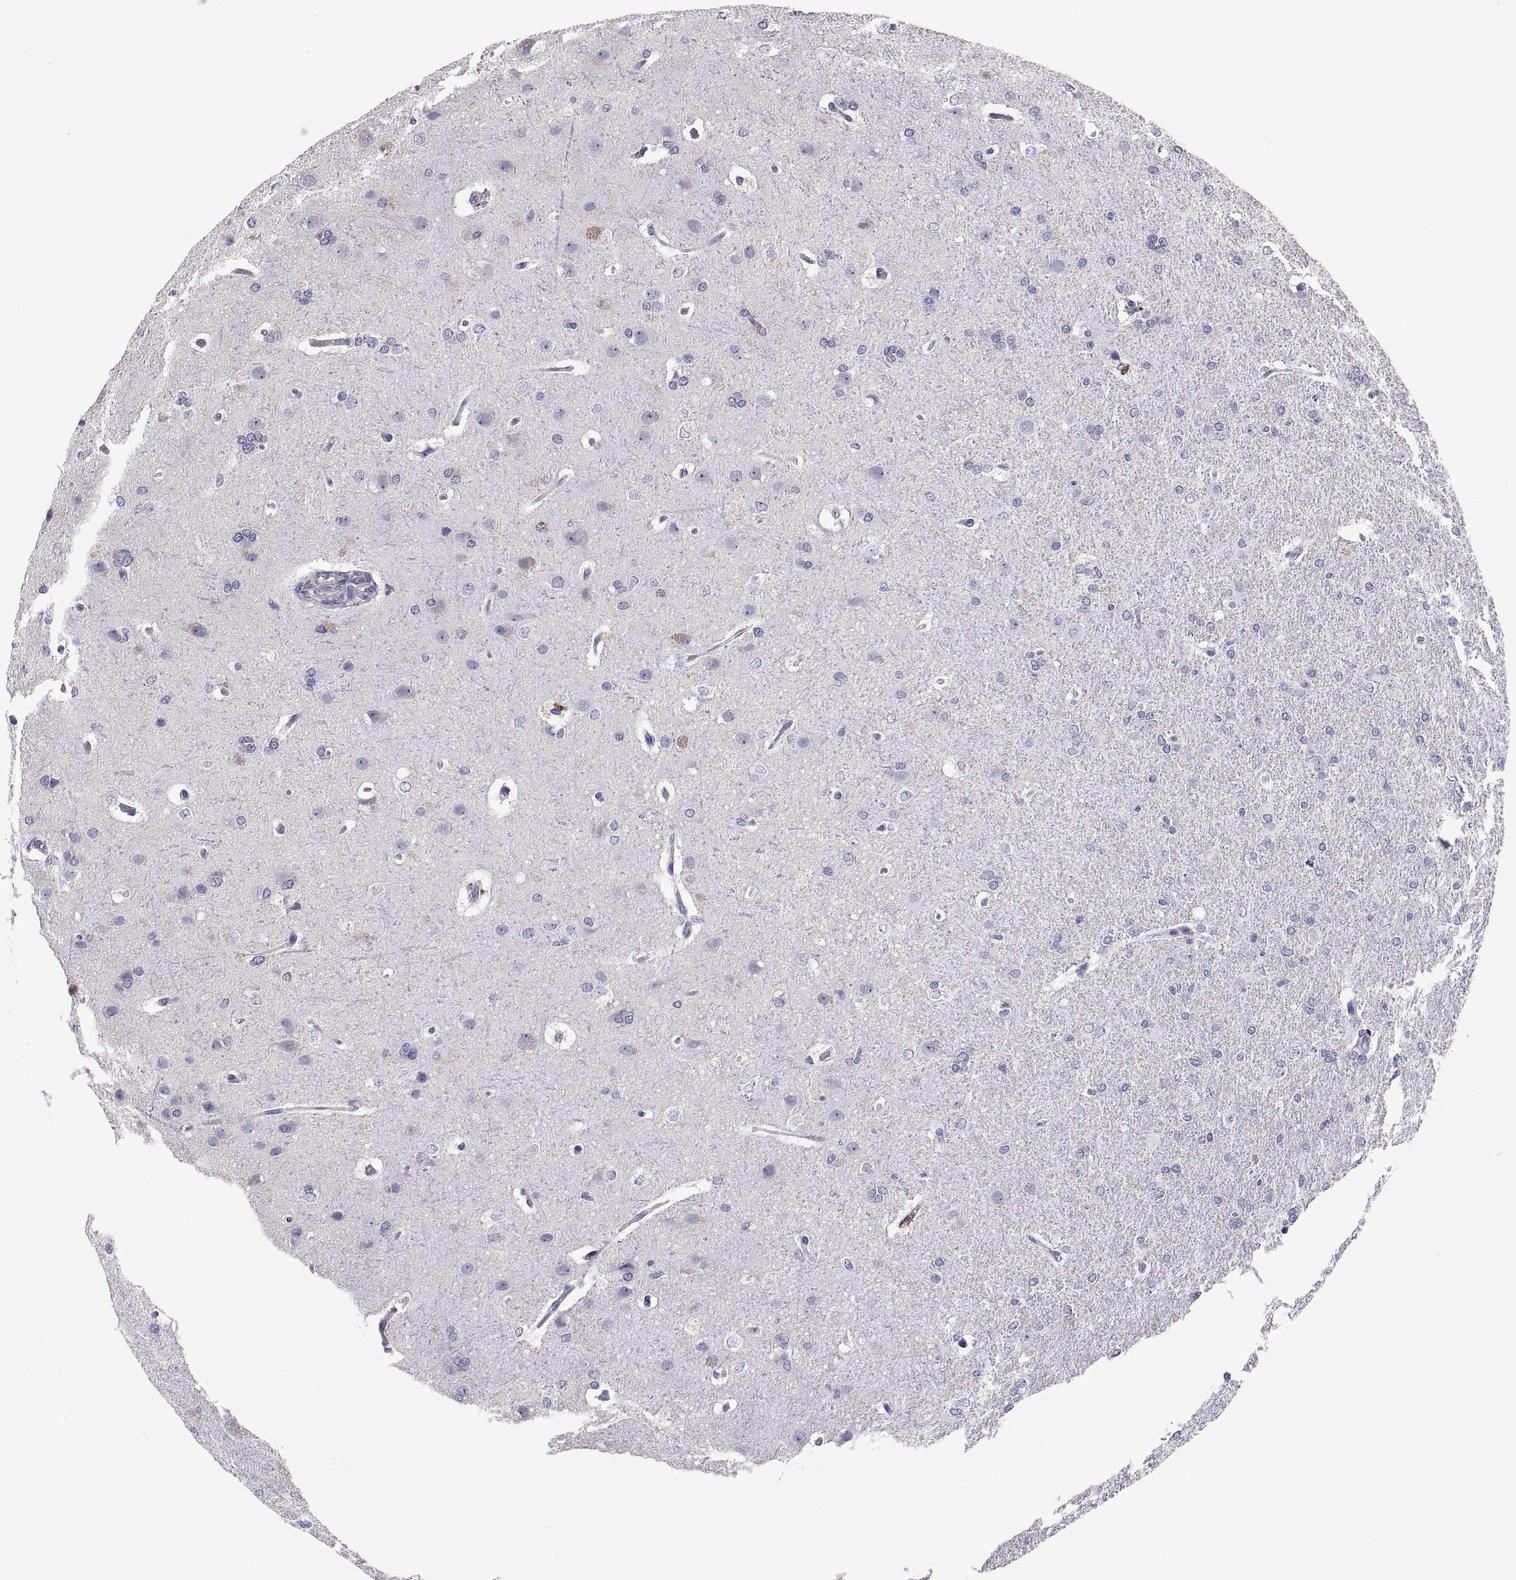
{"staining": {"intensity": "negative", "quantity": "none", "location": "none"}, "tissue": "glioma", "cell_type": "Tumor cells", "image_type": "cancer", "snomed": [{"axis": "morphology", "description": "Glioma, malignant, High grade"}, {"axis": "topography", "description": "Brain"}], "caption": "This is a photomicrograph of immunohistochemistry (IHC) staining of glioma, which shows no staining in tumor cells.", "gene": "FAM170A", "patient": {"sex": "male", "age": 68}}